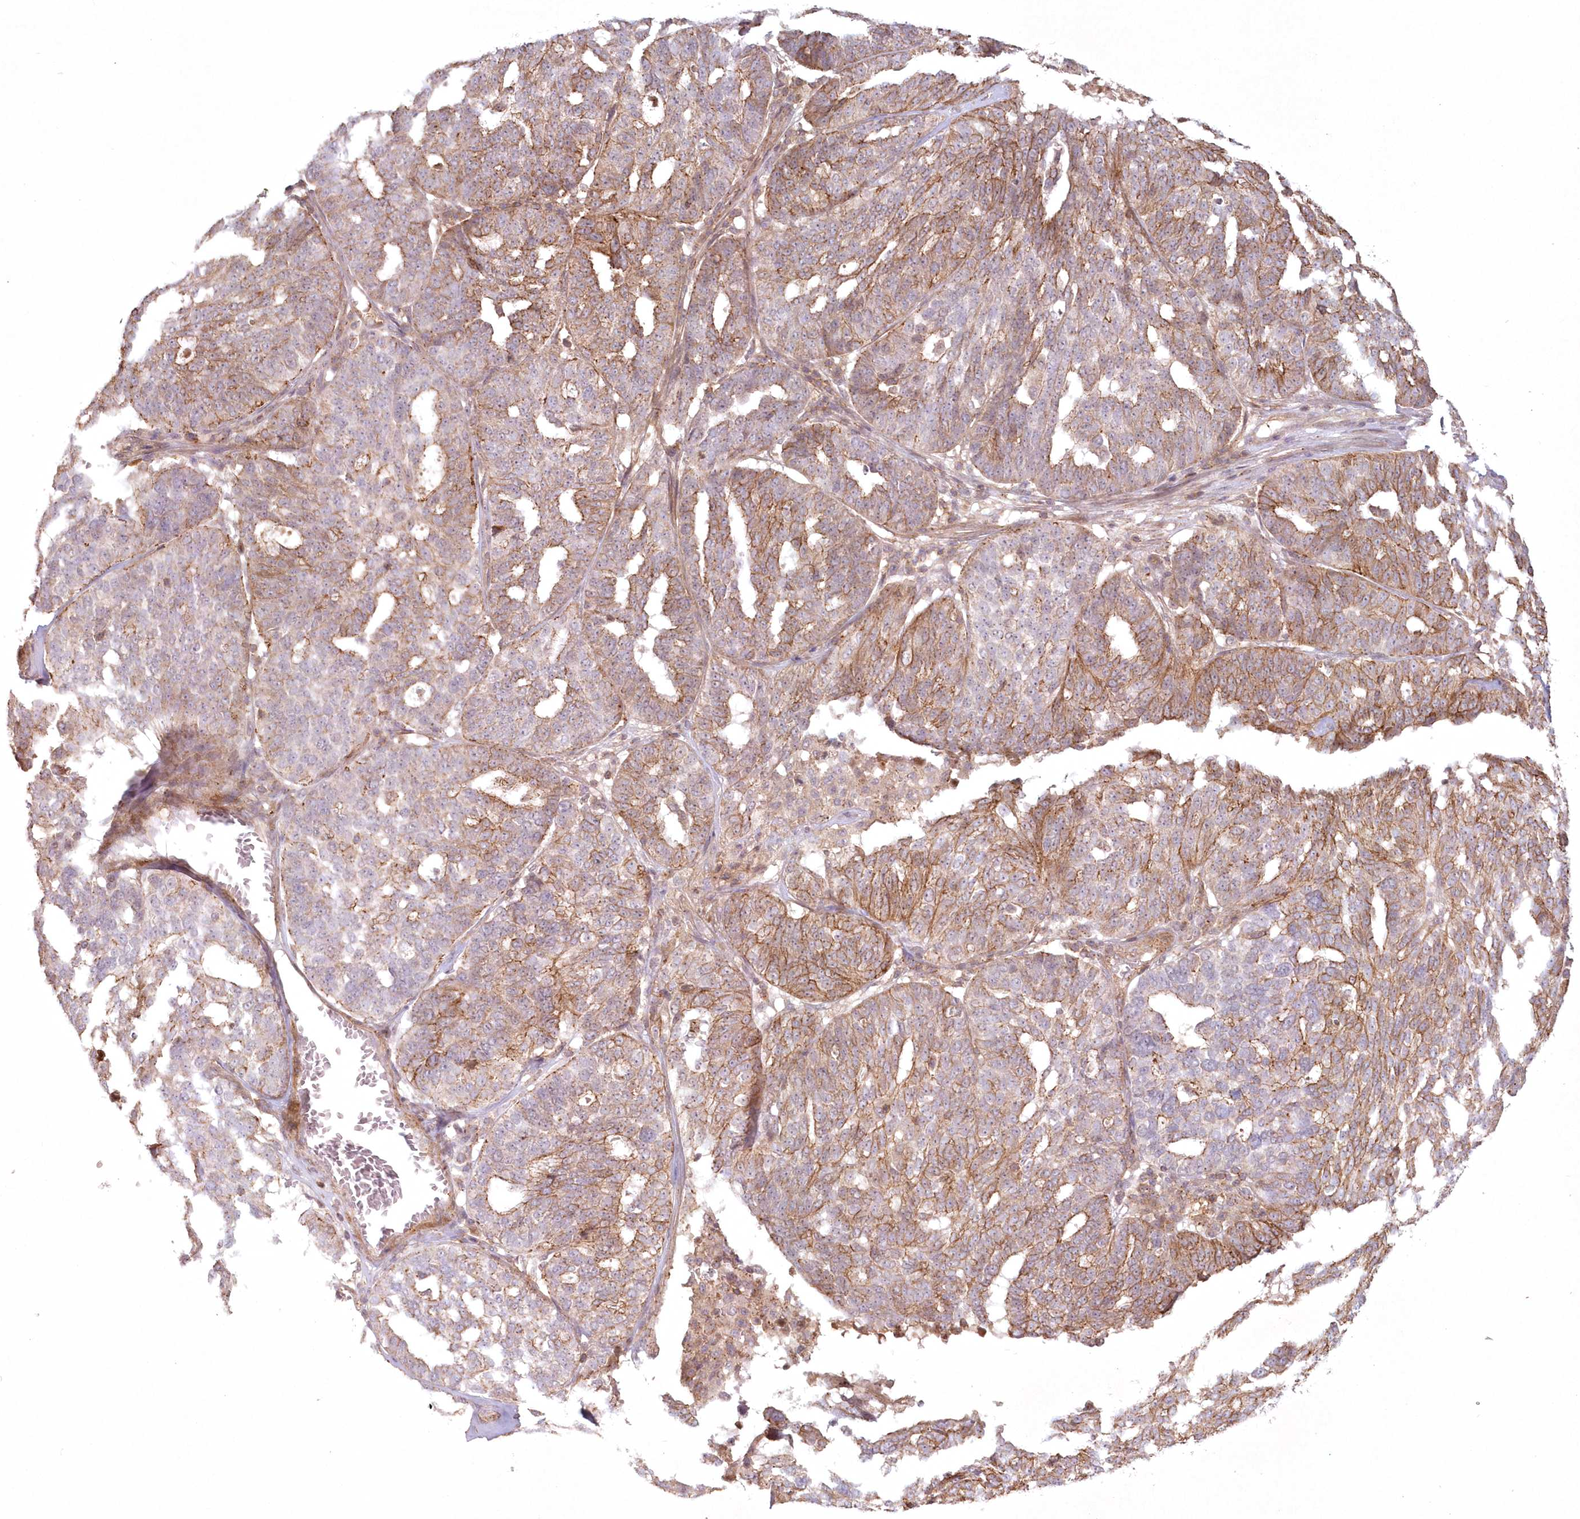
{"staining": {"intensity": "moderate", "quantity": "25%-75%", "location": "cytoplasmic/membranous"}, "tissue": "ovarian cancer", "cell_type": "Tumor cells", "image_type": "cancer", "snomed": [{"axis": "morphology", "description": "Cystadenocarcinoma, serous, NOS"}, {"axis": "topography", "description": "Ovary"}], "caption": "Immunohistochemical staining of ovarian serous cystadenocarcinoma shows moderate cytoplasmic/membranous protein staining in about 25%-75% of tumor cells.", "gene": "TOGARAM2", "patient": {"sex": "female", "age": 59}}